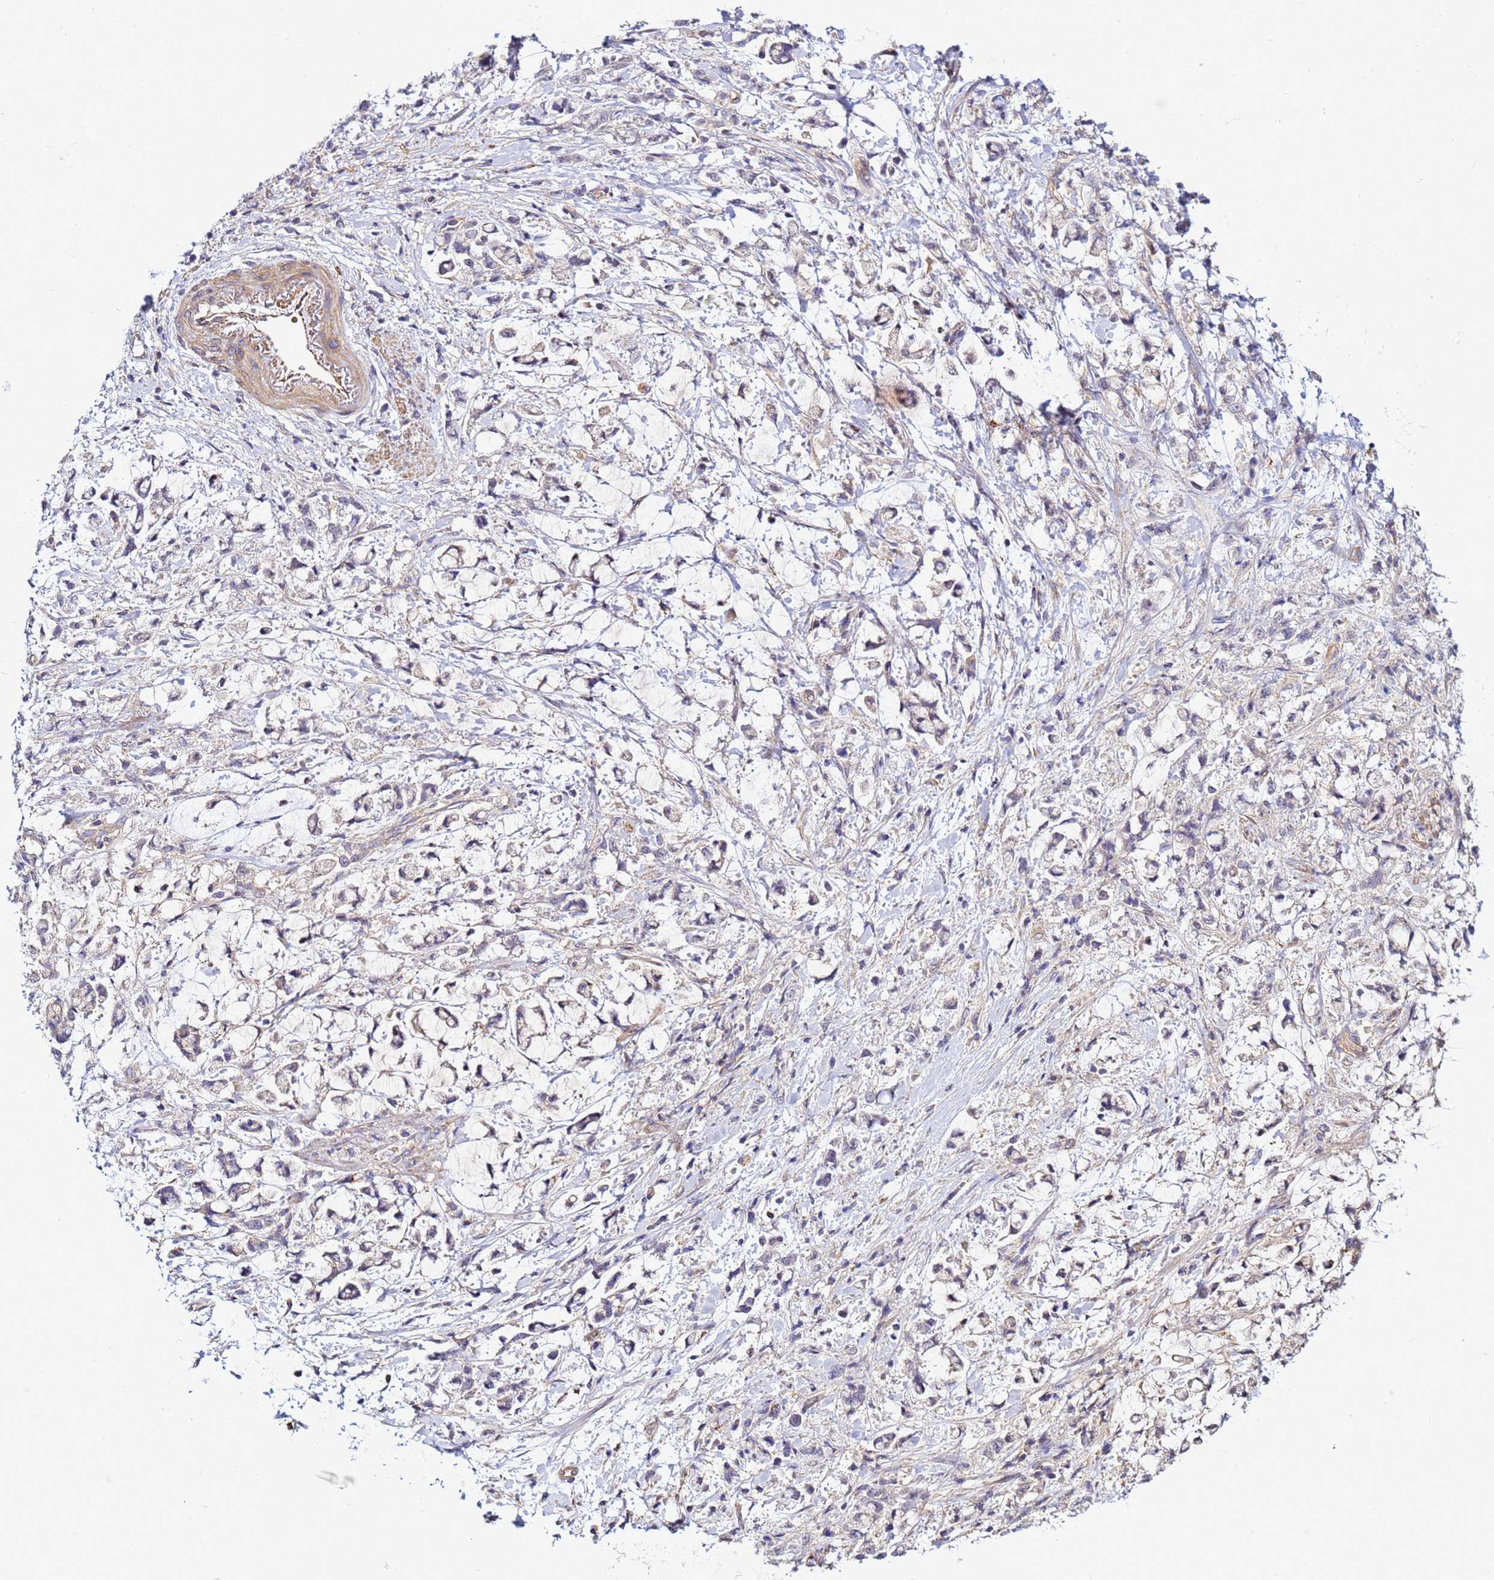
{"staining": {"intensity": "negative", "quantity": "none", "location": "none"}, "tissue": "stomach cancer", "cell_type": "Tumor cells", "image_type": "cancer", "snomed": [{"axis": "morphology", "description": "Adenocarcinoma, NOS"}, {"axis": "topography", "description": "Stomach"}], "caption": "A high-resolution micrograph shows immunohistochemistry staining of adenocarcinoma (stomach), which demonstrates no significant staining in tumor cells.", "gene": "STK38", "patient": {"sex": "female", "age": 60}}